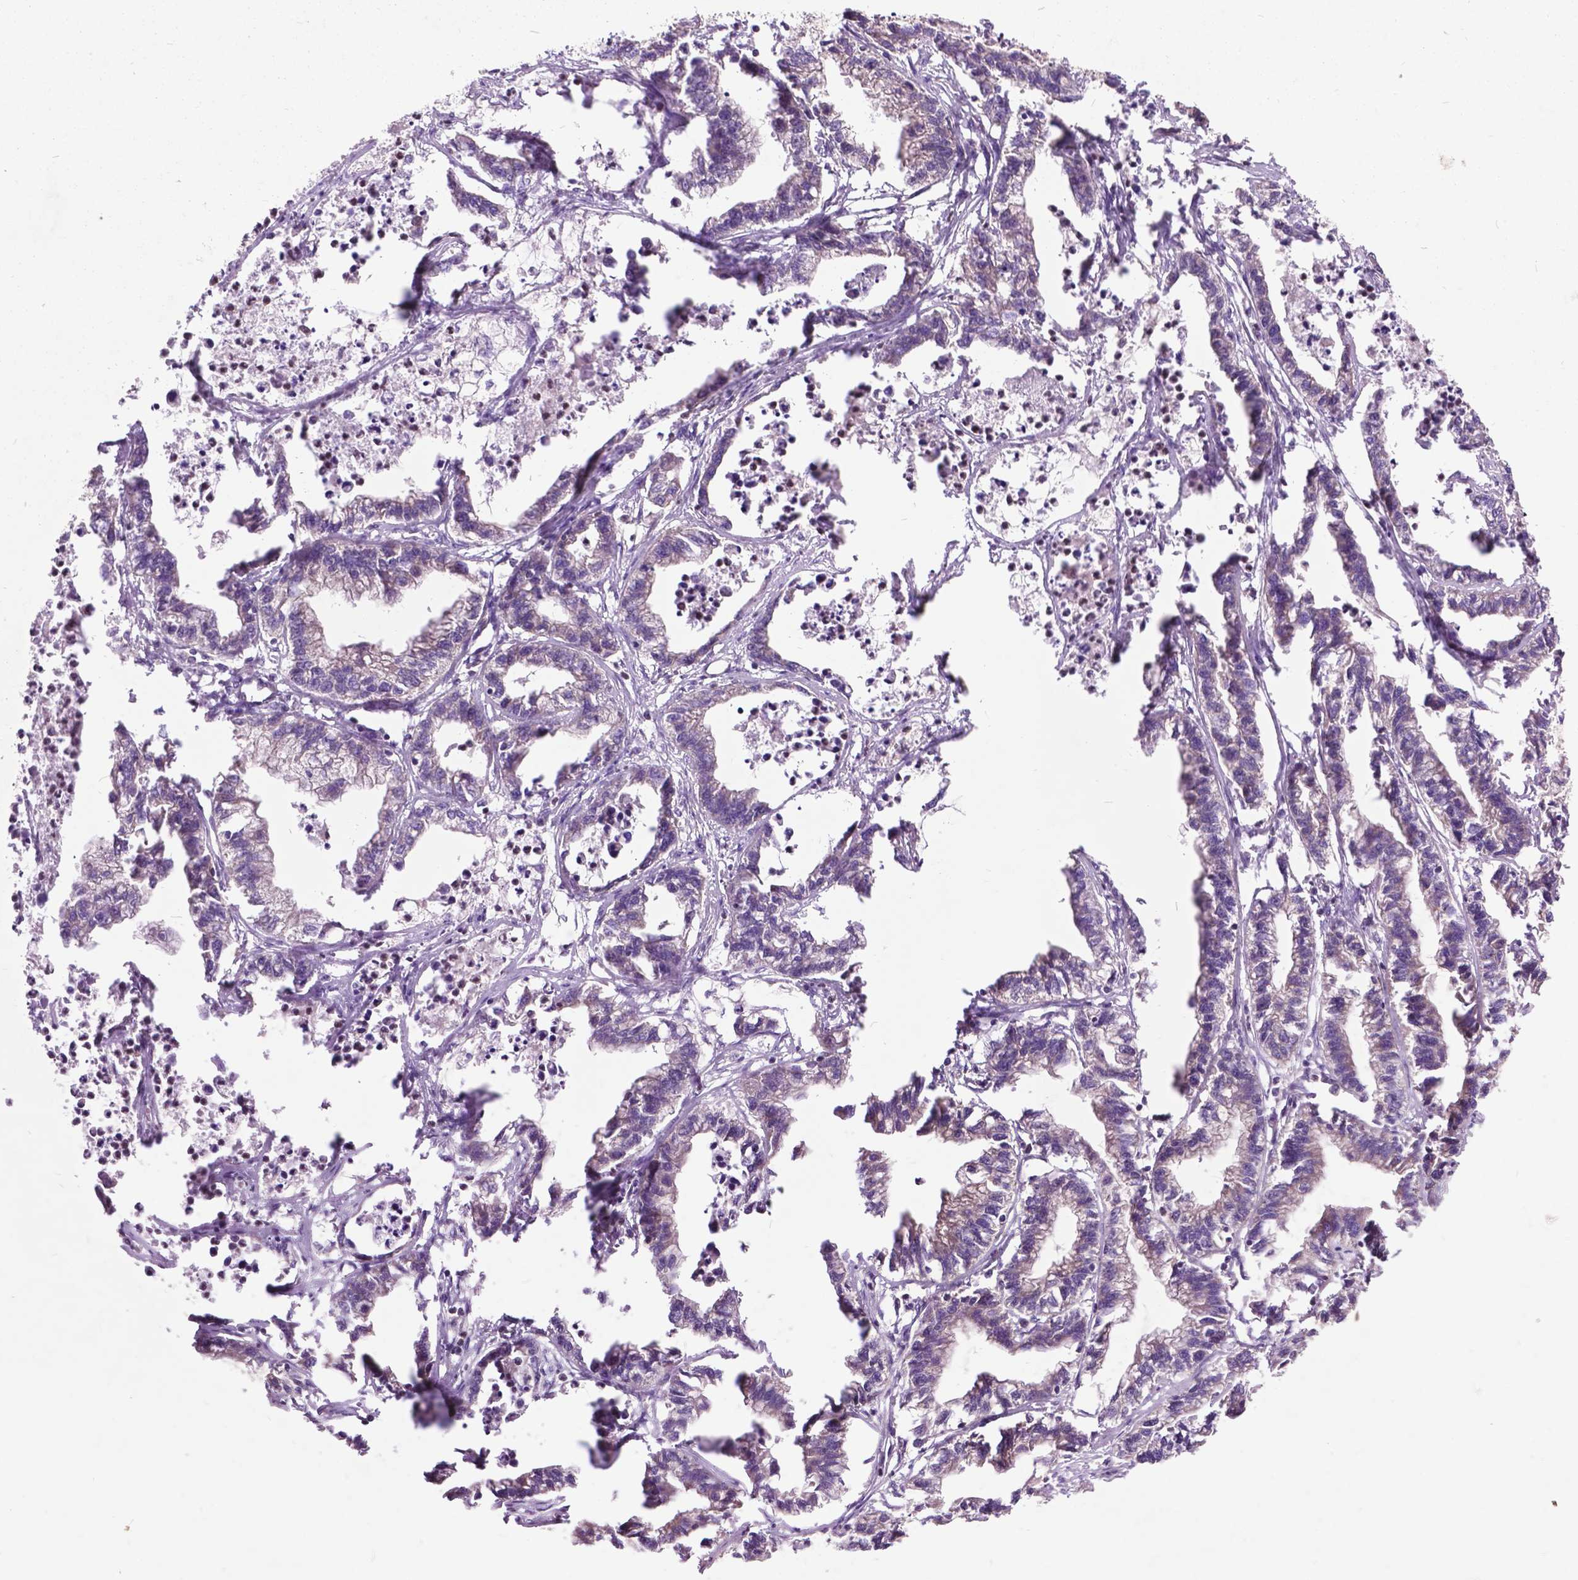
{"staining": {"intensity": "weak", "quantity": "25%-75%", "location": "cytoplasmic/membranous"}, "tissue": "stomach cancer", "cell_type": "Tumor cells", "image_type": "cancer", "snomed": [{"axis": "morphology", "description": "Adenocarcinoma, NOS"}, {"axis": "topography", "description": "Stomach"}], "caption": "Tumor cells demonstrate low levels of weak cytoplasmic/membranous expression in approximately 25%-75% of cells in human adenocarcinoma (stomach).", "gene": "ARAF", "patient": {"sex": "male", "age": 83}}